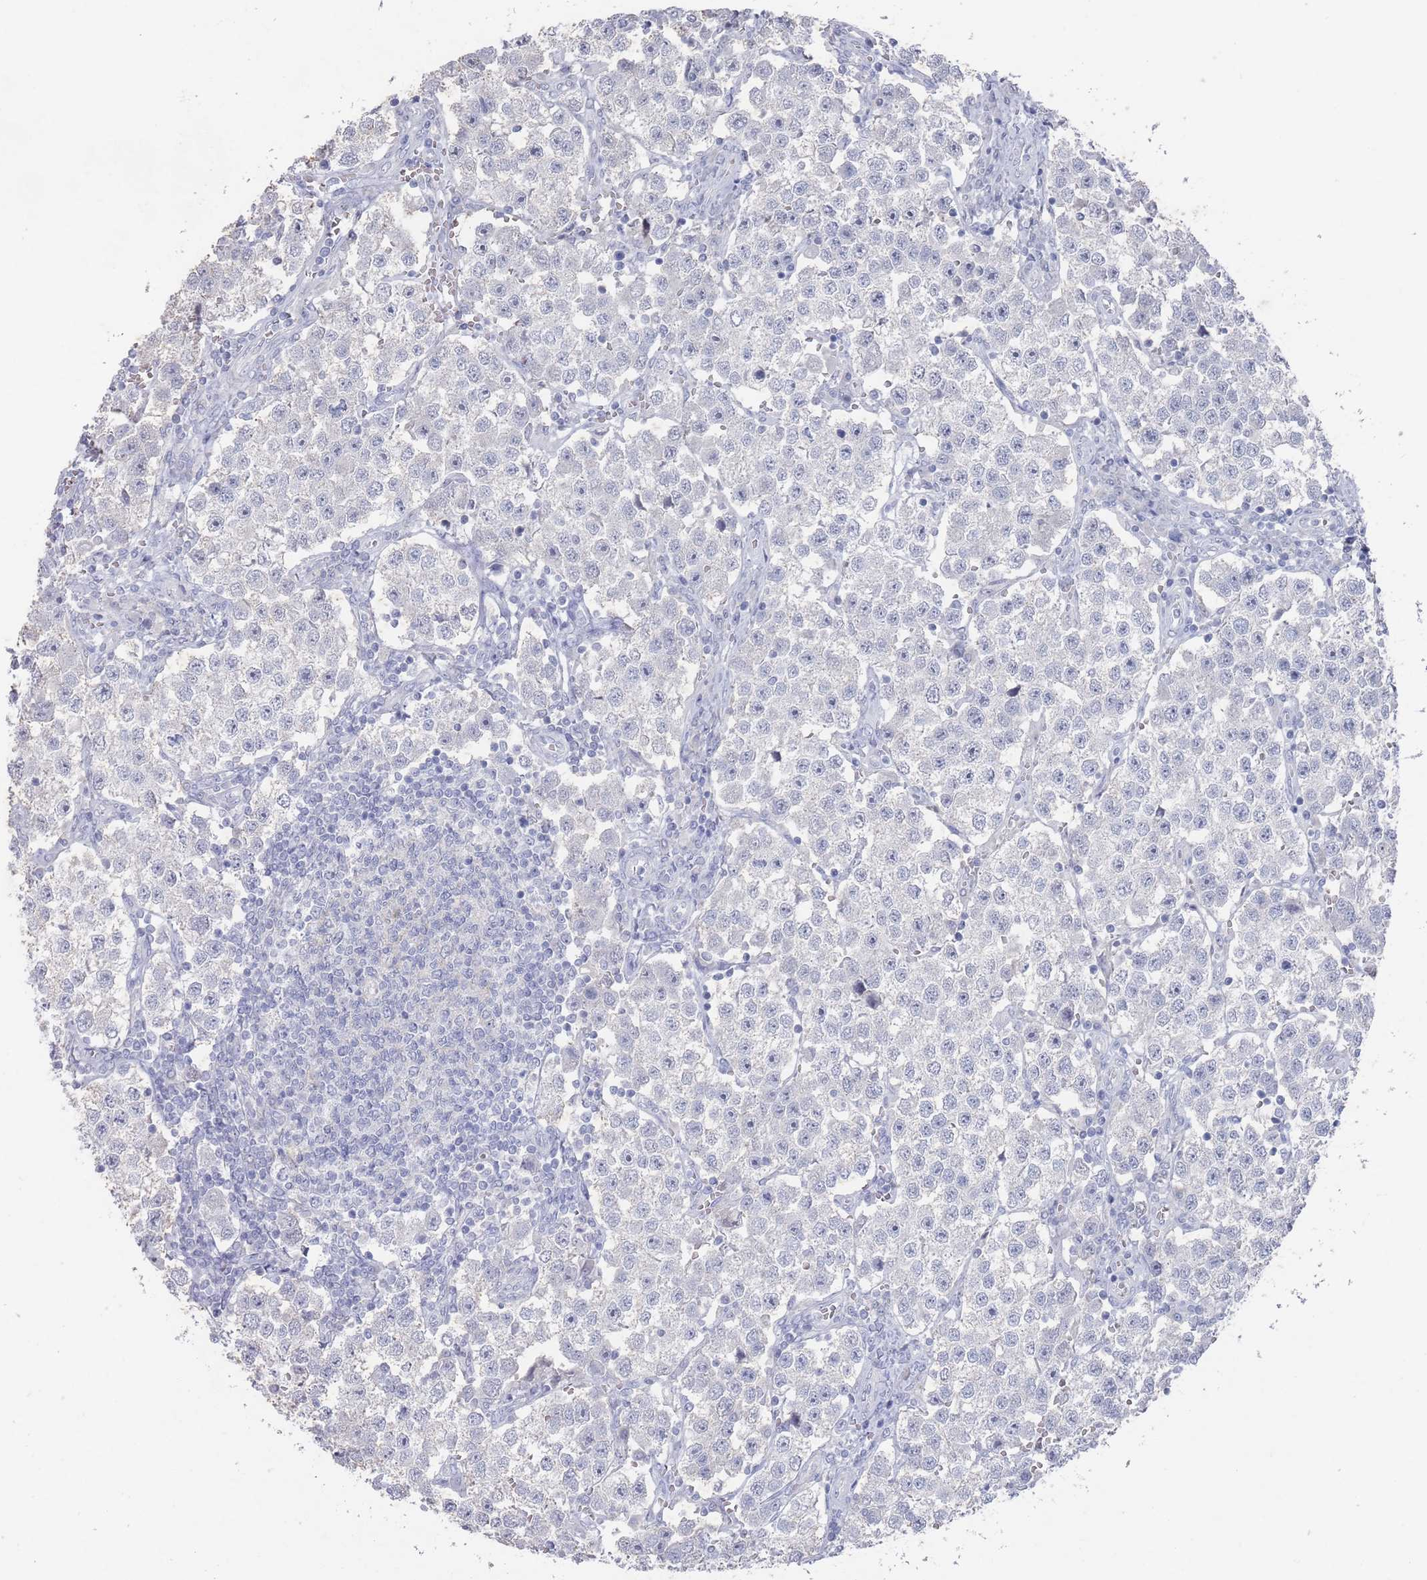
{"staining": {"intensity": "negative", "quantity": "none", "location": "none"}, "tissue": "testis cancer", "cell_type": "Tumor cells", "image_type": "cancer", "snomed": [{"axis": "morphology", "description": "Seminoma, NOS"}, {"axis": "topography", "description": "Testis"}], "caption": "DAB (3,3'-diaminobenzidine) immunohistochemical staining of testis cancer (seminoma) reveals no significant positivity in tumor cells. (IHC, brightfield microscopy, high magnification).", "gene": "PROM2", "patient": {"sex": "male", "age": 37}}